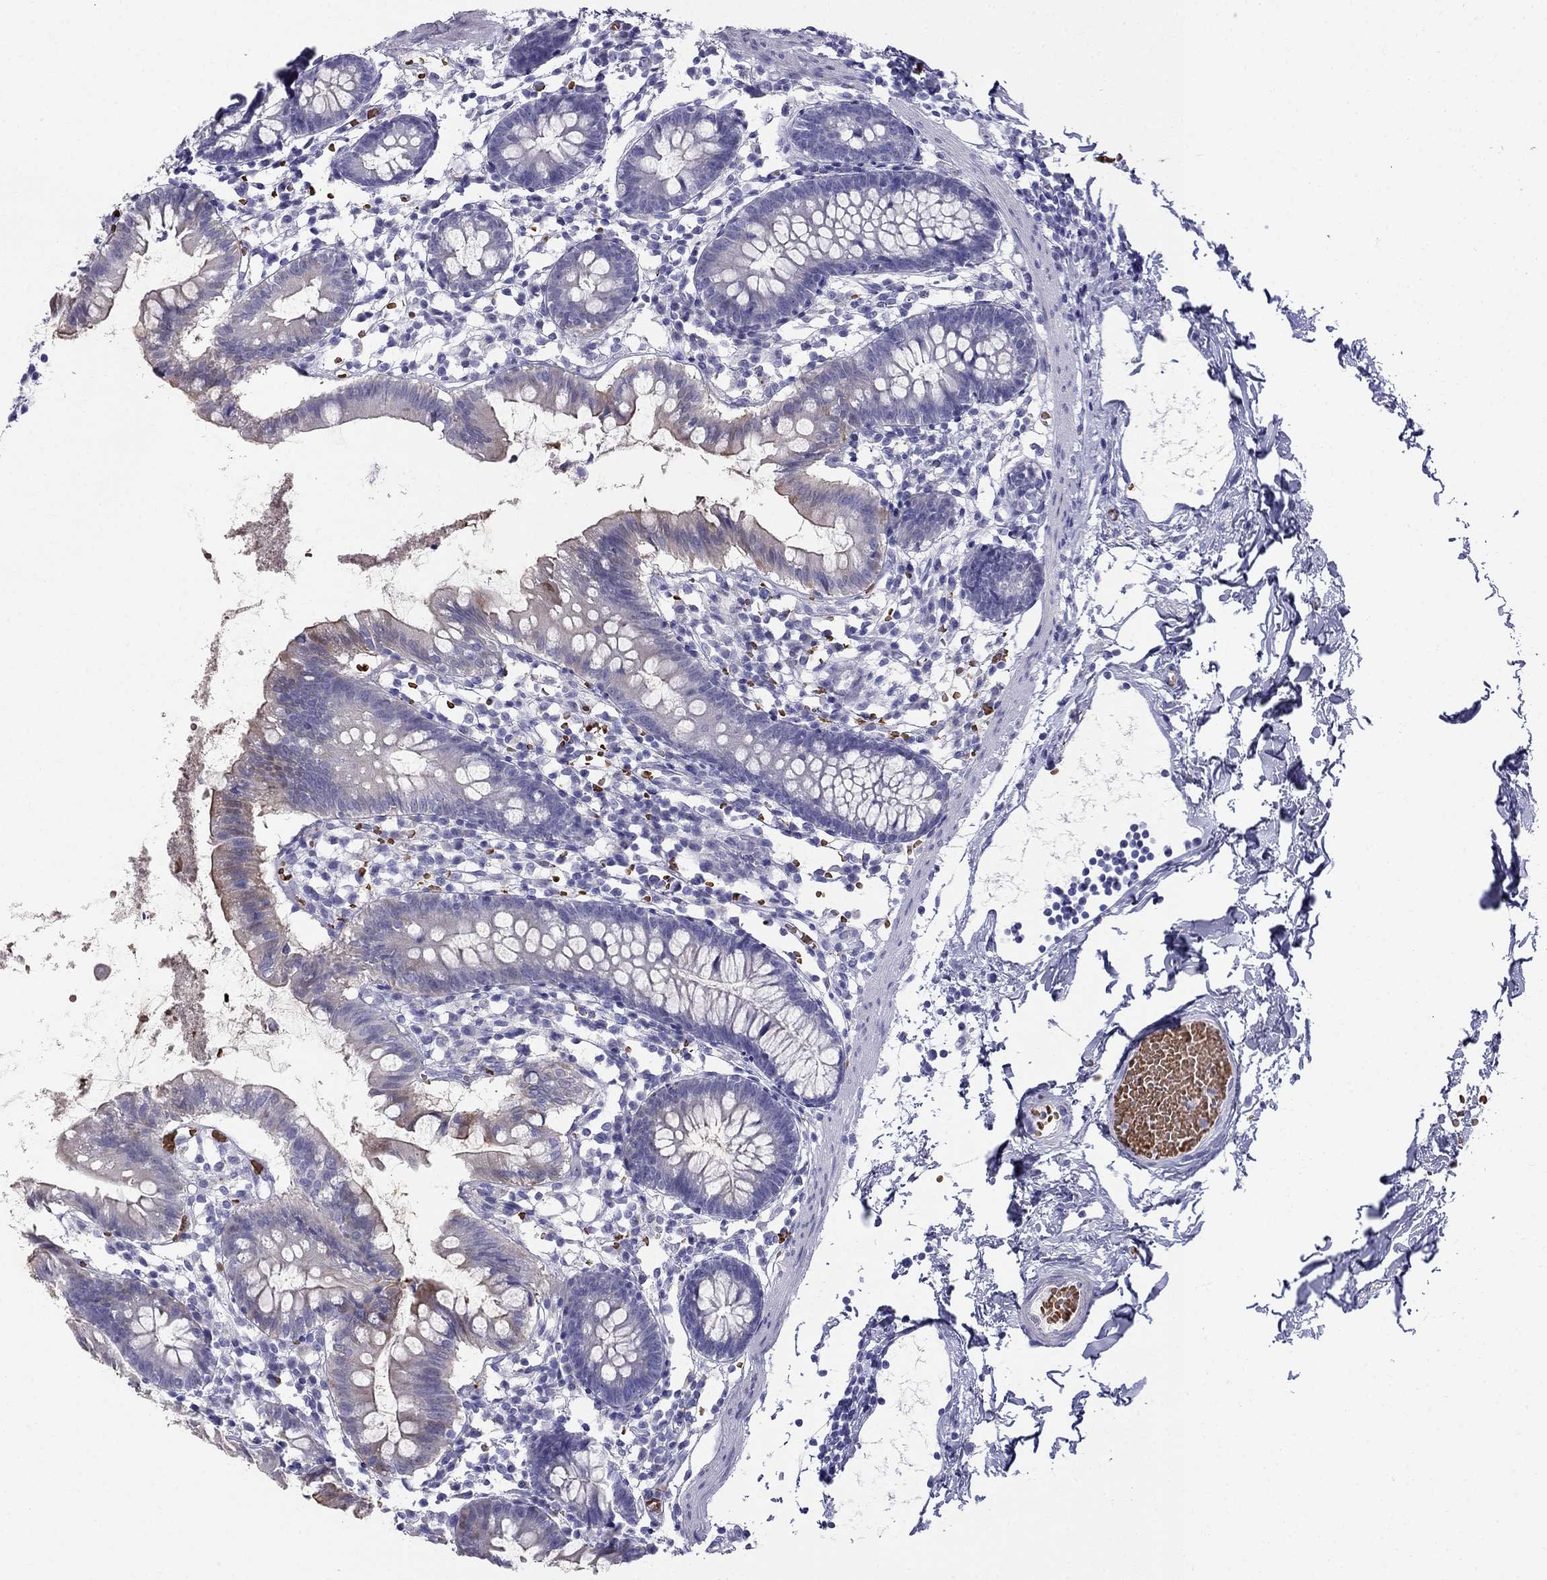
{"staining": {"intensity": "negative", "quantity": "none", "location": "none"}, "tissue": "small intestine", "cell_type": "Glandular cells", "image_type": "normal", "snomed": [{"axis": "morphology", "description": "Normal tissue, NOS"}, {"axis": "topography", "description": "Small intestine"}], "caption": "A high-resolution photomicrograph shows immunohistochemistry staining of benign small intestine, which exhibits no significant staining in glandular cells. (DAB (3,3'-diaminobenzidine) immunohistochemistry (IHC) visualized using brightfield microscopy, high magnification).", "gene": "DNAAF6", "patient": {"sex": "female", "age": 90}}